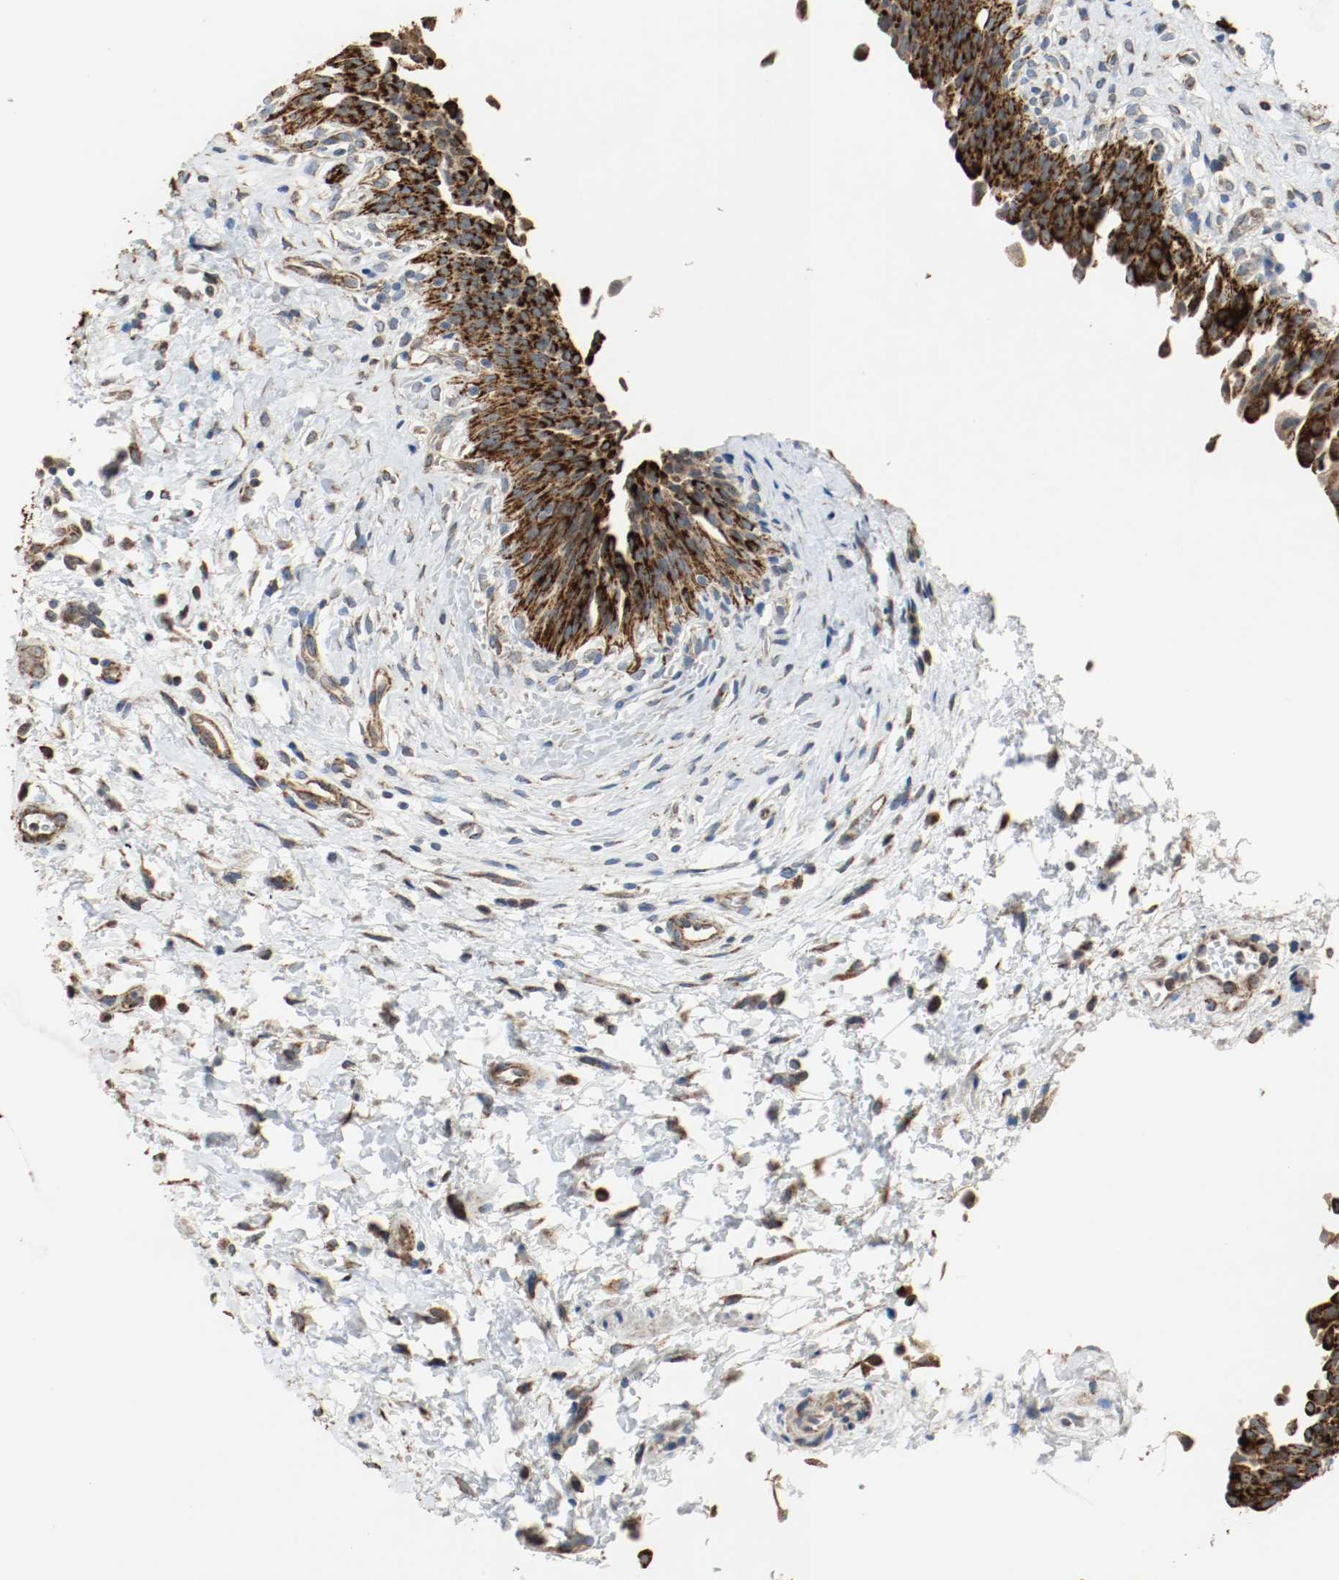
{"staining": {"intensity": "strong", "quantity": ">75%", "location": "cytoplasmic/membranous"}, "tissue": "urinary bladder", "cell_type": "Urothelial cells", "image_type": "normal", "snomed": [{"axis": "morphology", "description": "Normal tissue, NOS"}, {"axis": "morphology", "description": "Dysplasia, NOS"}, {"axis": "topography", "description": "Urinary bladder"}], "caption": "Protein staining displays strong cytoplasmic/membranous staining in approximately >75% of urothelial cells in normal urinary bladder.", "gene": "ALDH4A1", "patient": {"sex": "male", "age": 35}}